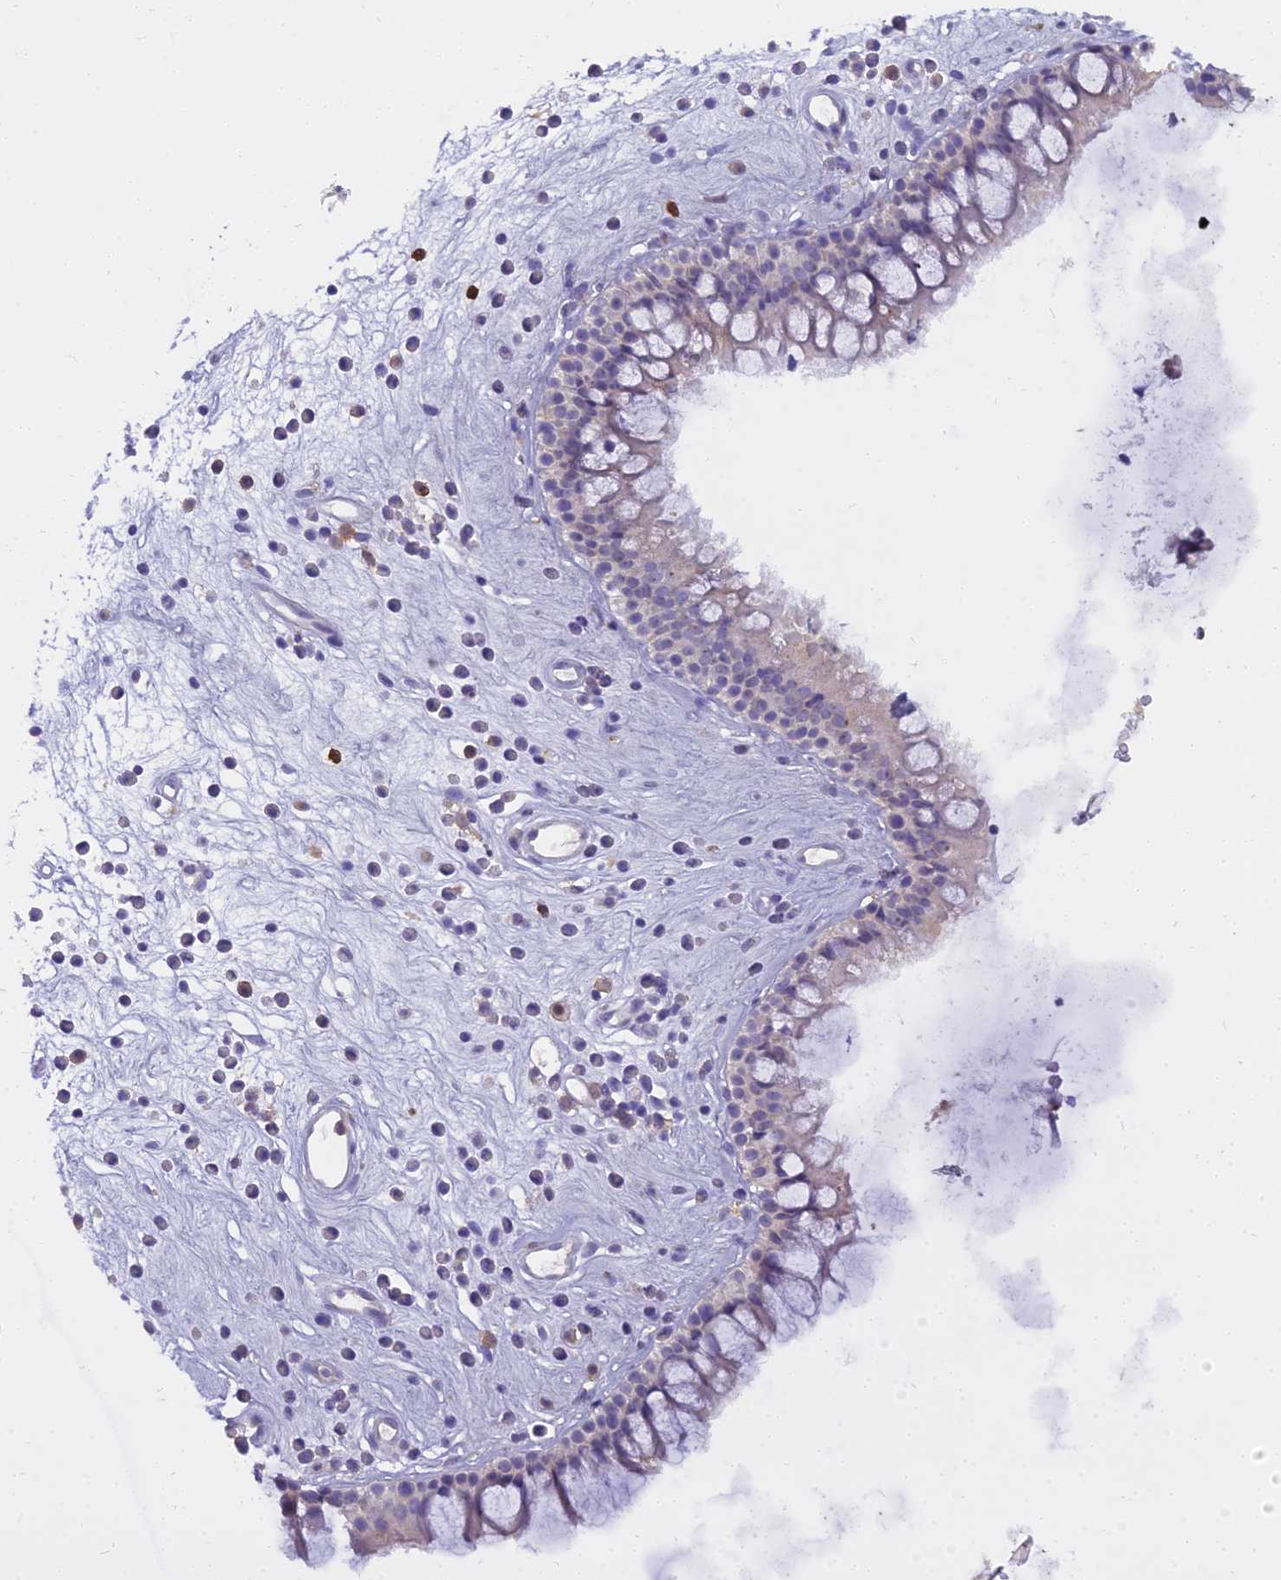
{"staining": {"intensity": "negative", "quantity": "none", "location": "none"}, "tissue": "nasopharynx", "cell_type": "Respiratory epithelial cells", "image_type": "normal", "snomed": [{"axis": "morphology", "description": "Normal tissue, NOS"}, {"axis": "morphology", "description": "Inflammation, NOS"}, {"axis": "topography", "description": "Nasopharynx"}], "caption": "A high-resolution image shows immunohistochemistry staining of unremarkable nasopharynx, which shows no significant staining in respiratory epithelial cells. The staining is performed using DAB brown chromogen with nuclei counter-stained in using hematoxylin.", "gene": "BLNK", "patient": {"sex": "male", "age": 29}}